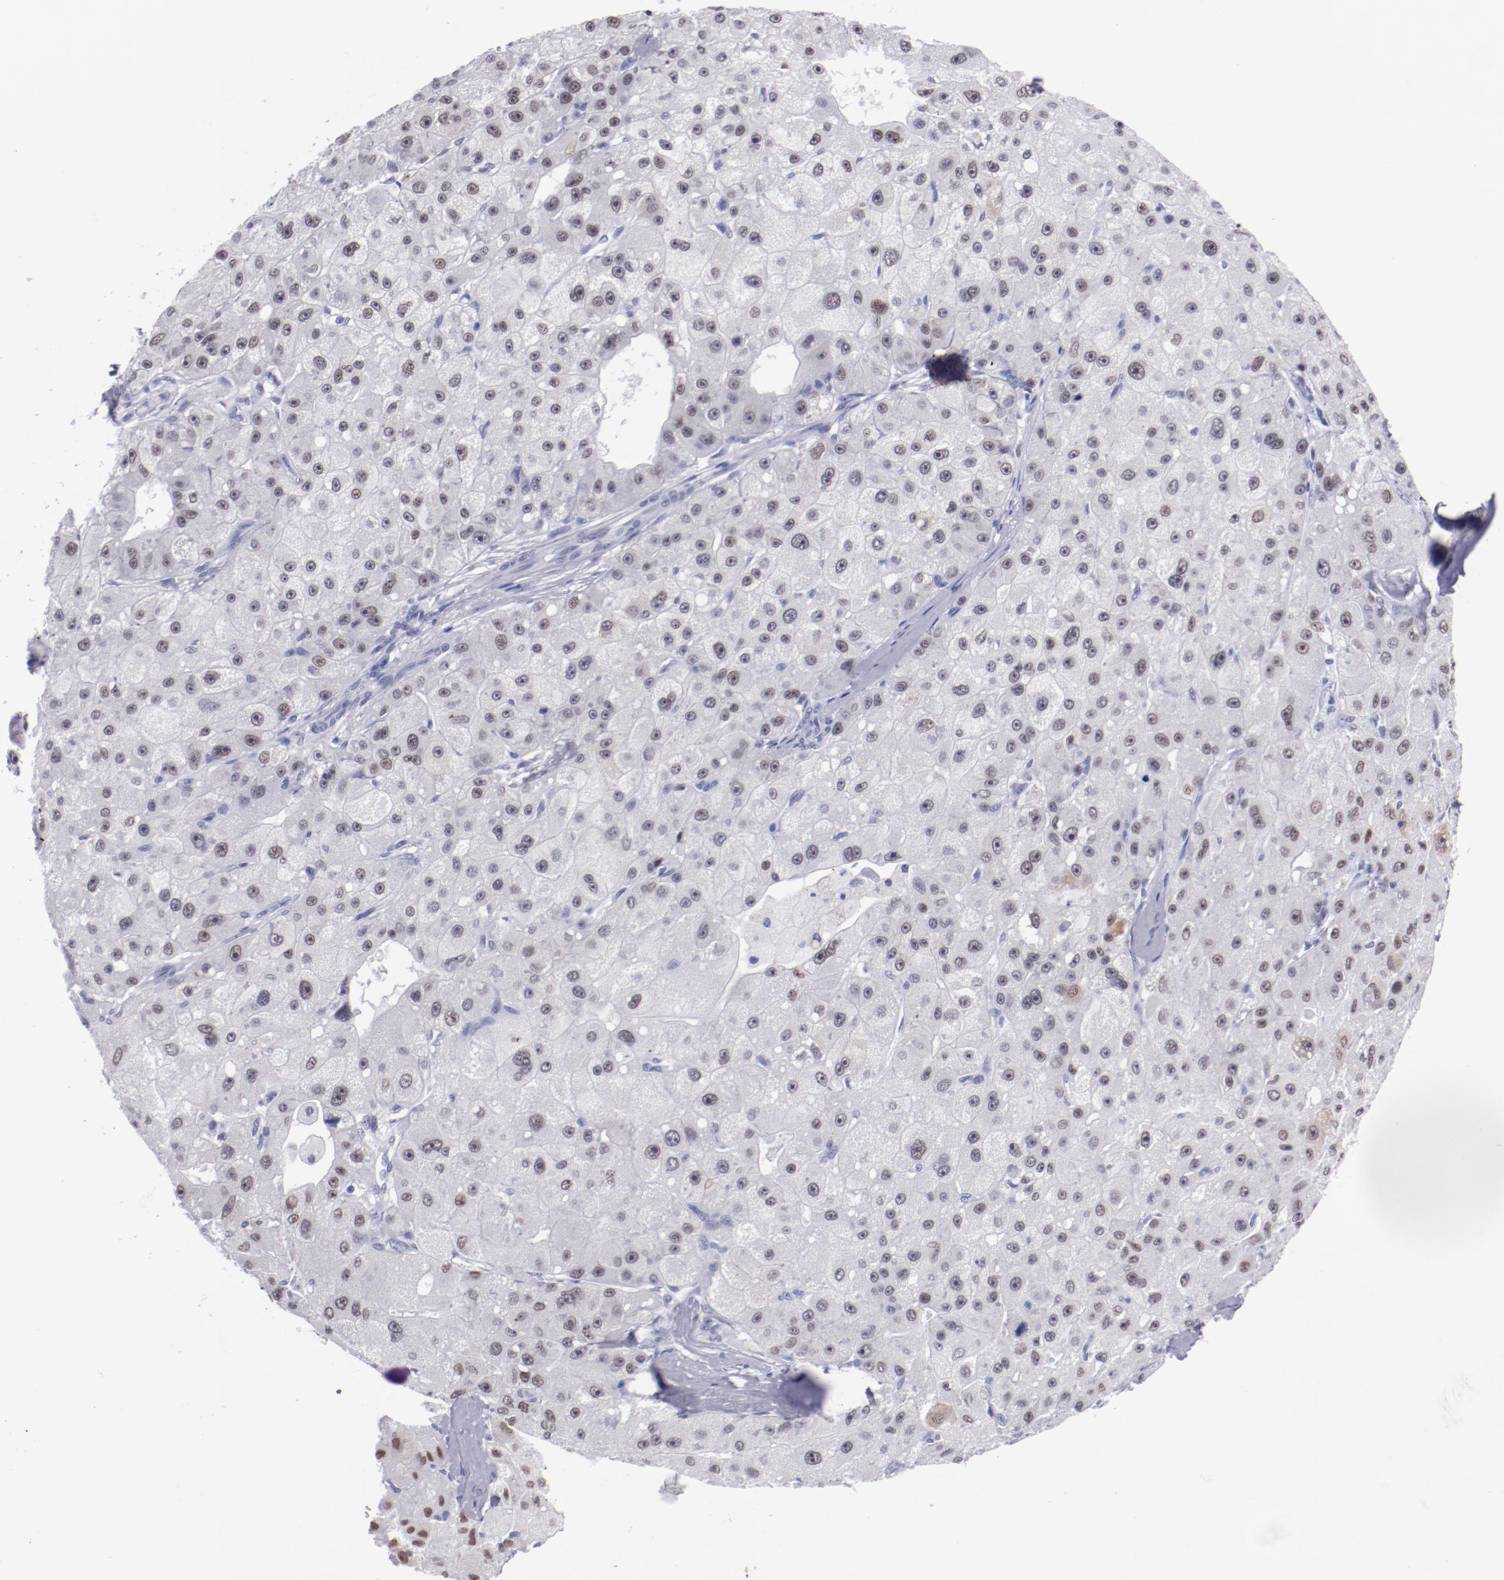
{"staining": {"intensity": "weak", "quantity": ">75%", "location": "nuclear"}, "tissue": "liver cancer", "cell_type": "Tumor cells", "image_type": "cancer", "snomed": [{"axis": "morphology", "description": "Carcinoma, Hepatocellular, NOS"}, {"axis": "topography", "description": "Liver"}], "caption": "A low amount of weak nuclear staining is present in about >75% of tumor cells in liver cancer (hepatocellular carcinoma) tissue.", "gene": "HNF1B", "patient": {"sex": "male", "age": 80}}